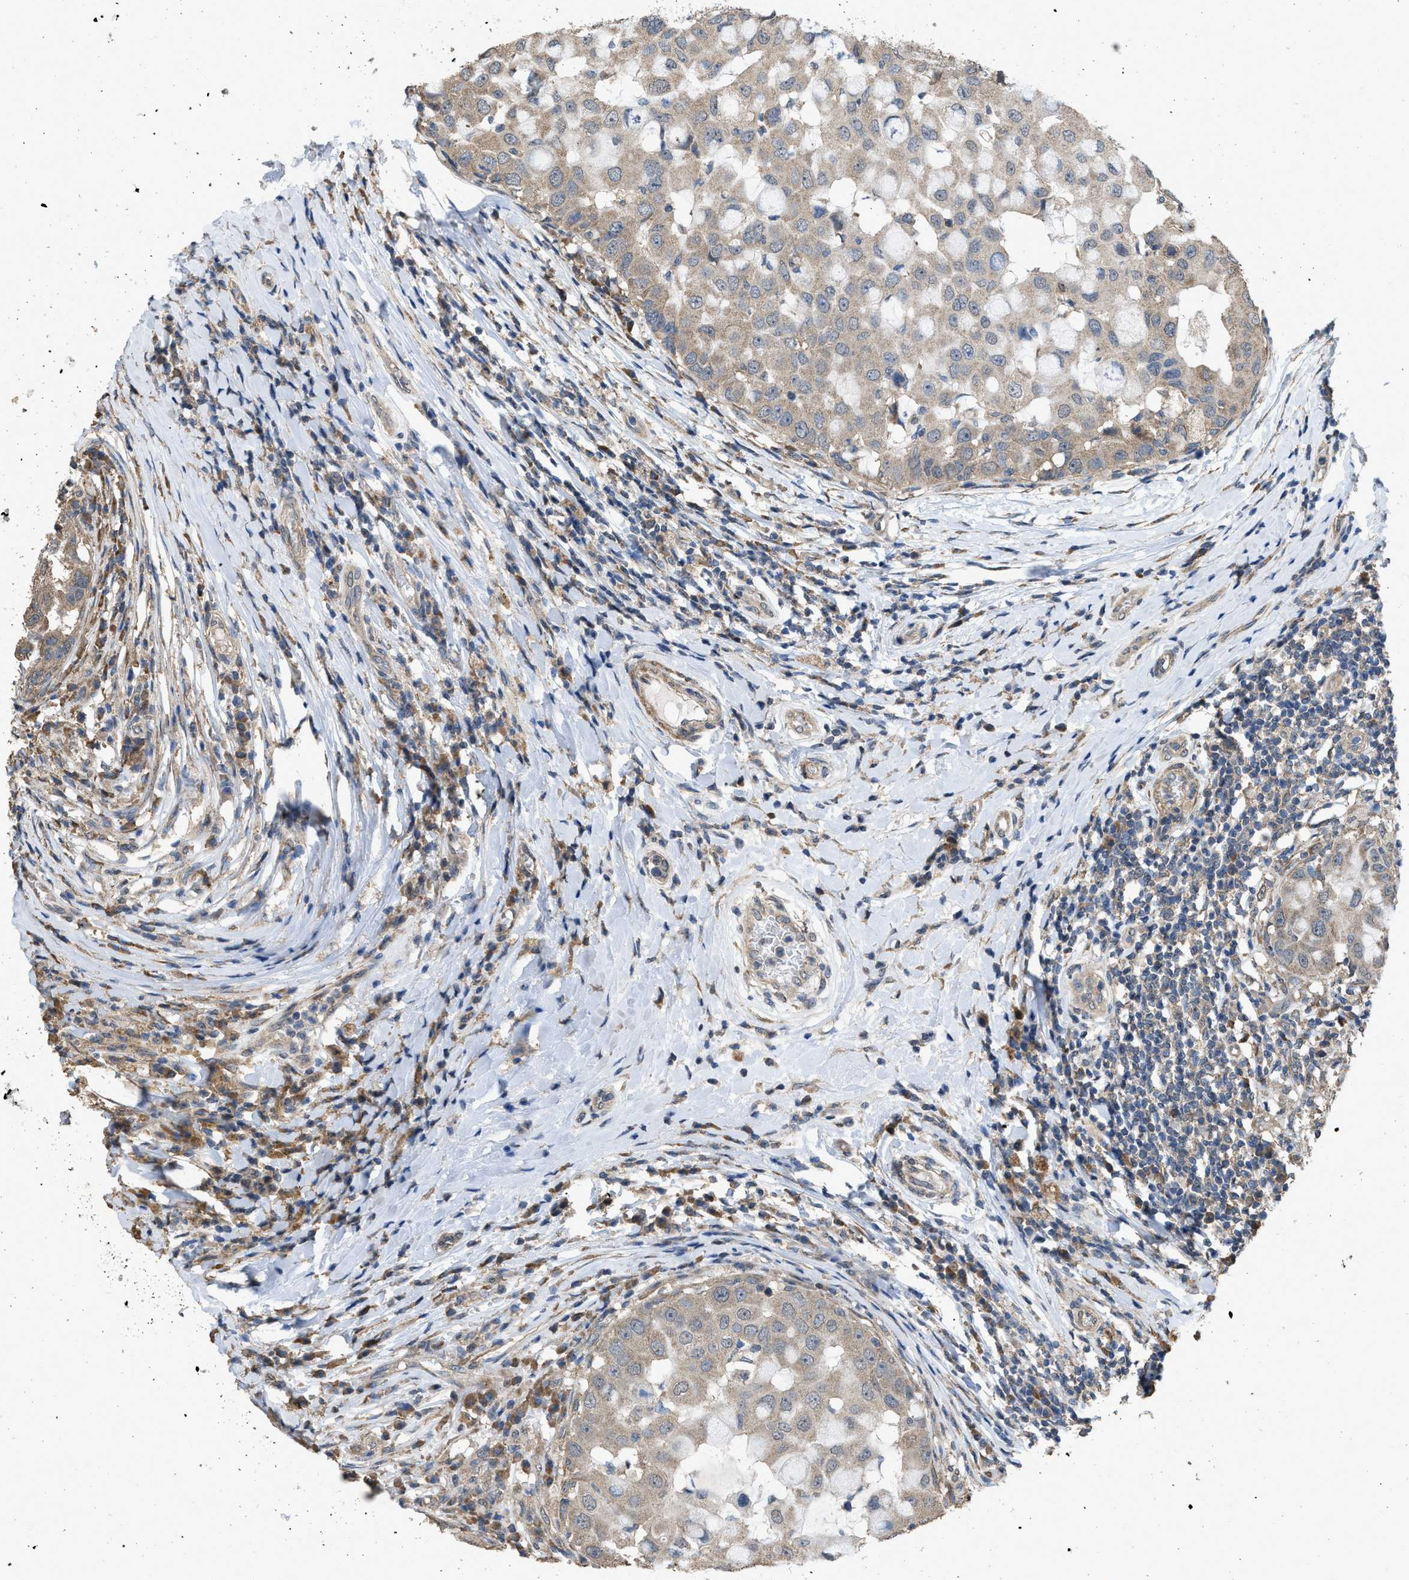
{"staining": {"intensity": "weak", "quantity": ">75%", "location": "cytoplasmic/membranous"}, "tissue": "breast cancer", "cell_type": "Tumor cells", "image_type": "cancer", "snomed": [{"axis": "morphology", "description": "Duct carcinoma"}, {"axis": "topography", "description": "Breast"}], "caption": "Weak cytoplasmic/membranous protein positivity is appreciated in about >75% of tumor cells in breast cancer.", "gene": "ARL6", "patient": {"sex": "female", "age": 27}}